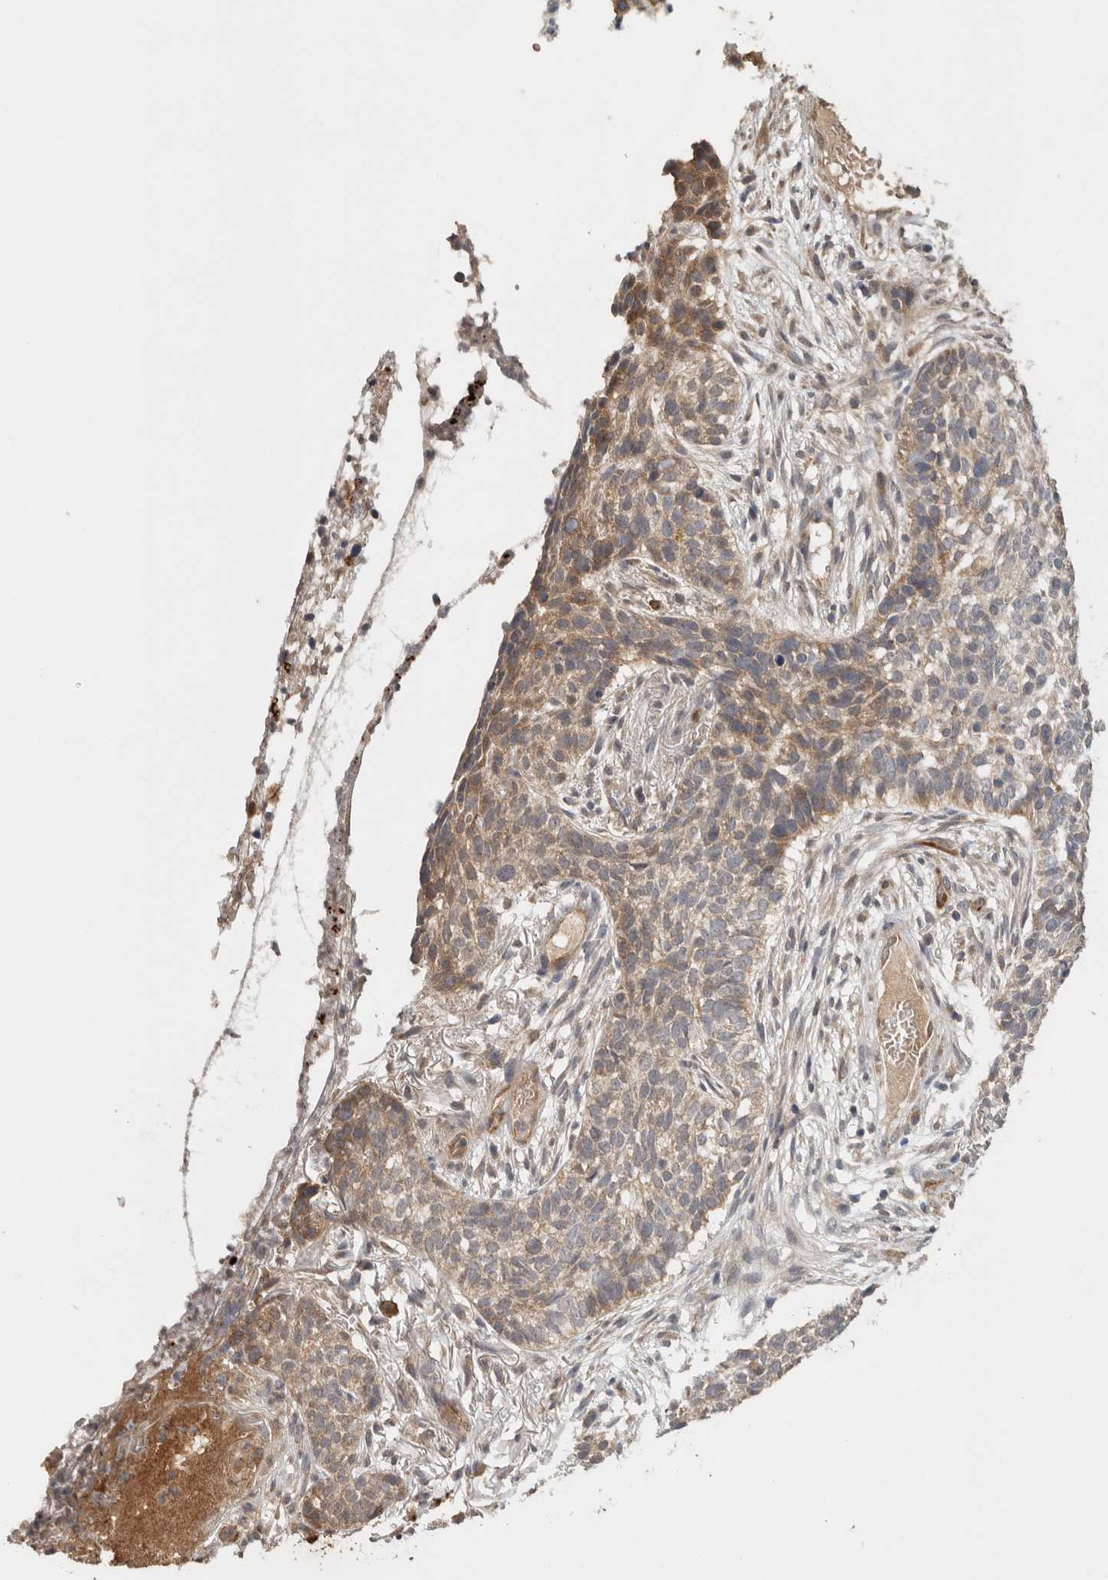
{"staining": {"intensity": "weak", "quantity": "25%-75%", "location": "cytoplasmic/membranous"}, "tissue": "skin cancer", "cell_type": "Tumor cells", "image_type": "cancer", "snomed": [{"axis": "morphology", "description": "Basal cell carcinoma"}, {"axis": "topography", "description": "Skin"}], "caption": "A low amount of weak cytoplasmic/membranous positivity is present in about 25%-75% of tumor cells in skin cancer (basal cell carcinoma) tissue.", "gene": "HMOX2", "patient": {"sex": "male", "age": 85}}